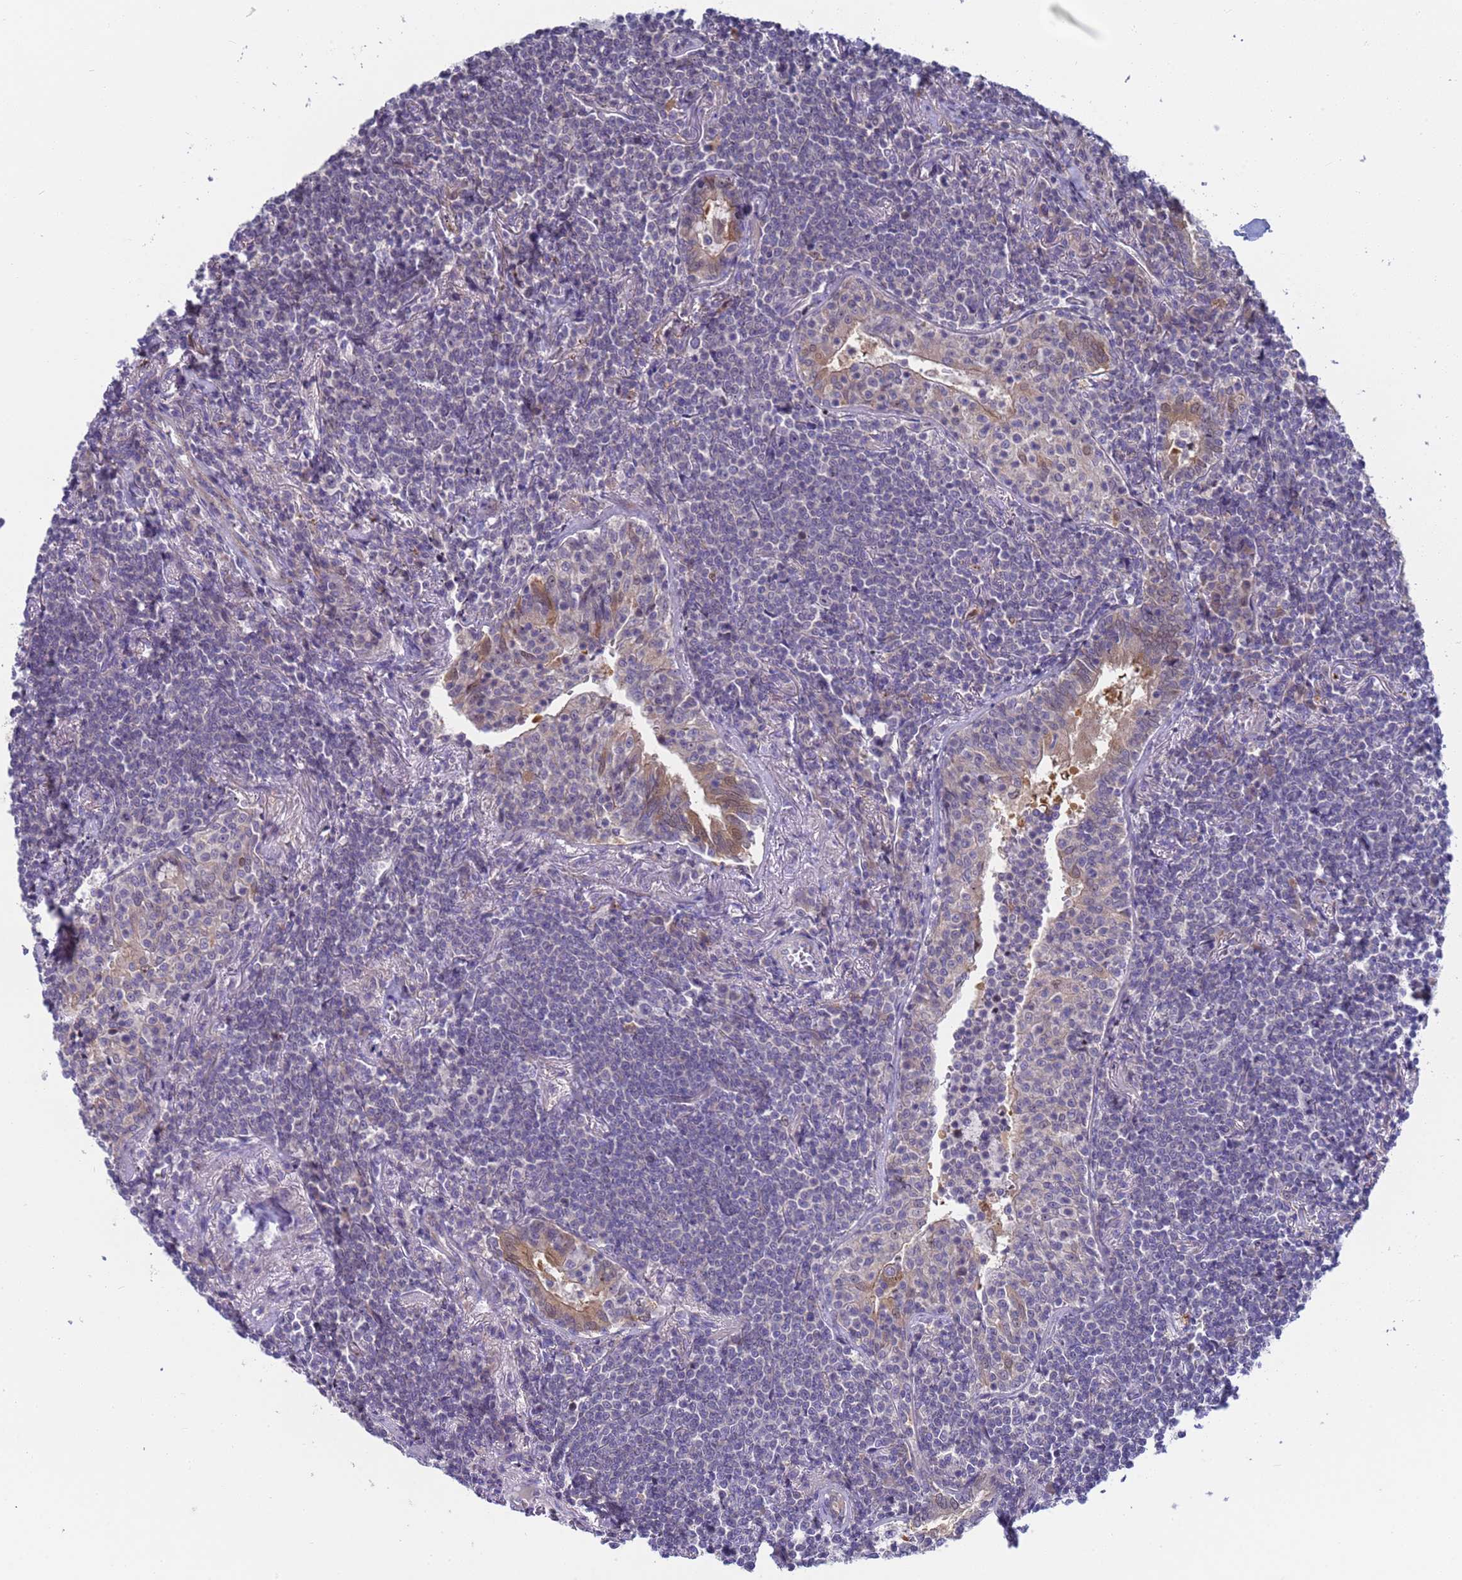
{"staining": {"intensity": "negative", "quantity": "none", "location": "none"}, "tissue": "lymphoma", "cell_type": "Tumor cells", "image_type": "cancer", "snomed": [{"axis": "morphology", "description": "Malignant lymphoma, non-Hodgkin's type, Low grade"}, {"axis": "topography", "description": "Lung"}], "caption": "The immunohistochemistry image has no significant positivity in tumor cells of malignant lymphoma, non-Hodgkin's type (low-grade) tissue.", "gene": "ENOSF1", "patient": {"sex": "female", "age": 71}}